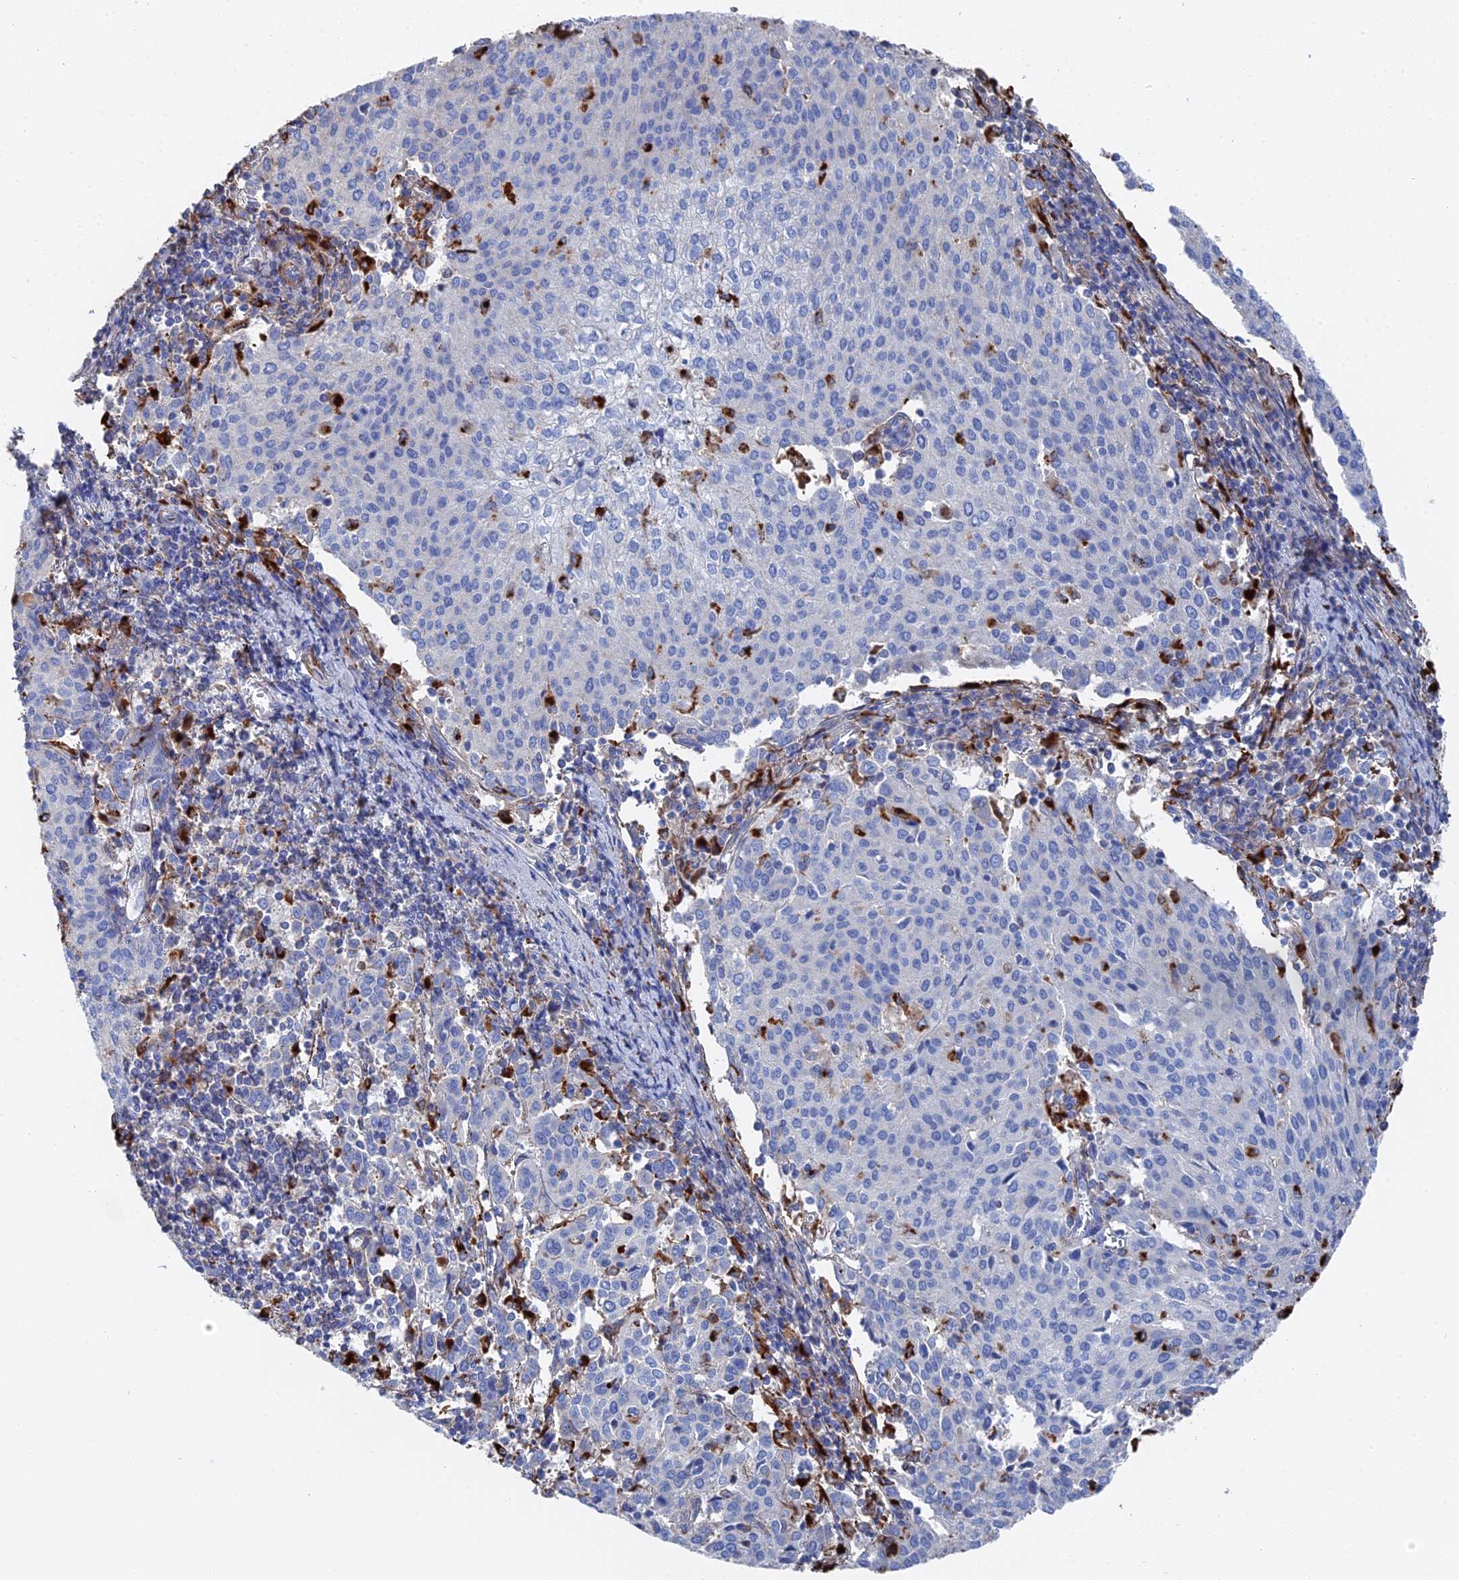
{"staining": {"intensity": "negative", "quantity": "none", "location": "none"}, "tissue": "cervical cancer", "cell_type": "Tumor cells", "image_type": "cancer", "snomed": [{"axis": "morphology", "description": "Squamous cell carcinoma, NOS"}, {"axis": "topography", "description": "Cervix"}], "caption": "DAB immunohistochemical staining of human cervical squamous cell carcinoma exhibits no significant expression in tumor cells.", "gene": "STRA6", "patient": {"sex": "female", "age": 46}}